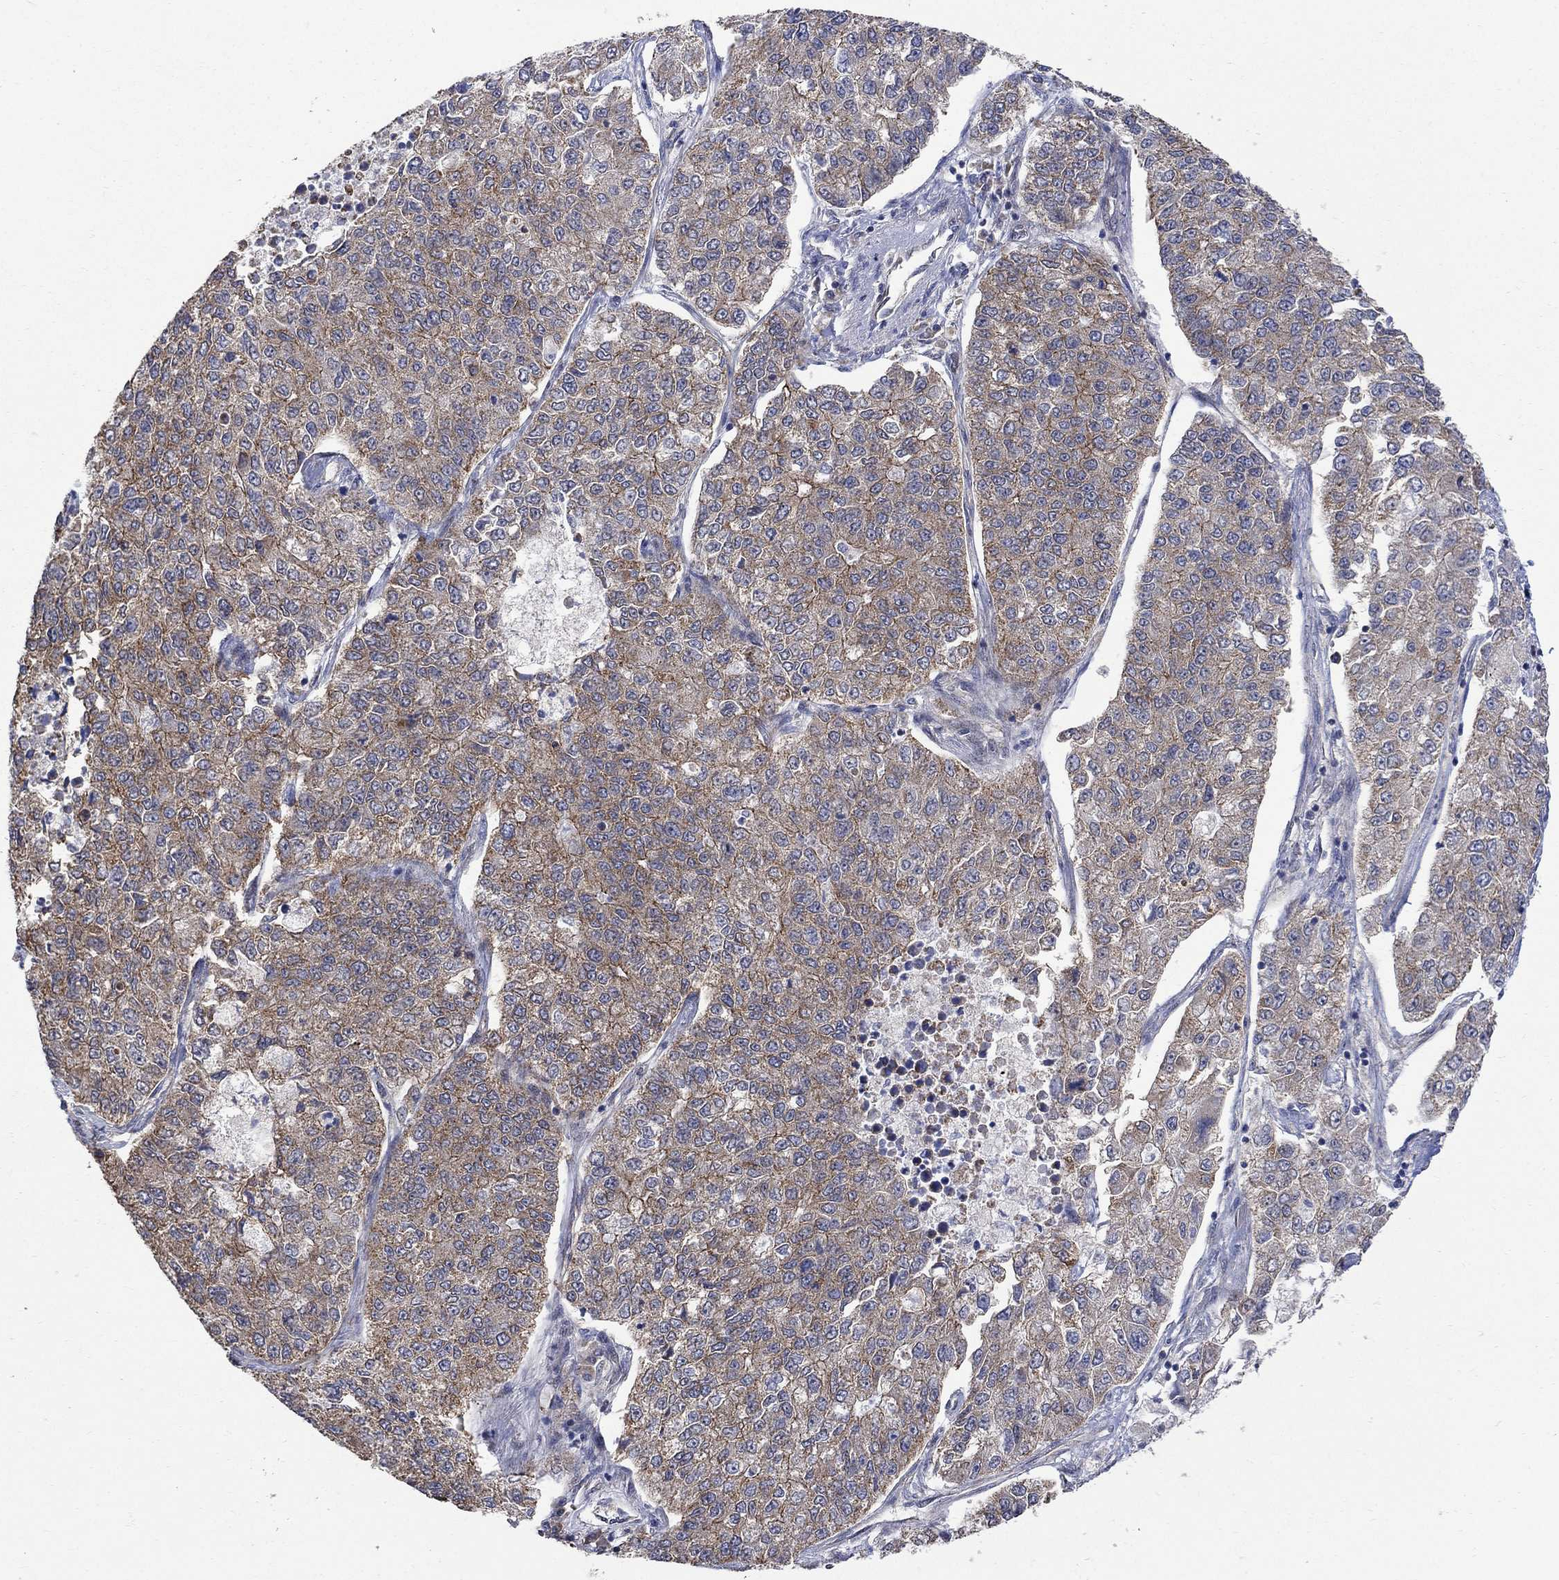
{"staining": {"intensity": "moderate", "quantity": "<25%", "location": "cytoplasmic/membranous"}, "tissue": "lung cancer", "cell_type": "Tumor cells", "image_type": "cancer", "snomed": [{"axis": "morphology", "description": "Adenocarcinoma, NOS"}, {"axis": "topography", "description": "Lung"}], "caption": "Protein expression analysis of lung cancer (adenocarcinoma) demonstrates moderate cytoplasmic/membranous staining in approximately <25% of tumor cells. The staining was performed using DAB (3,3'-diaminobenzidine) to visualize the protein expression in brown, while the nuclei were stained in blue with hematoxylin (Magnification: 20x).", "gene": "ANKRA2", "patient": {"sex": "male", "age": 49}}